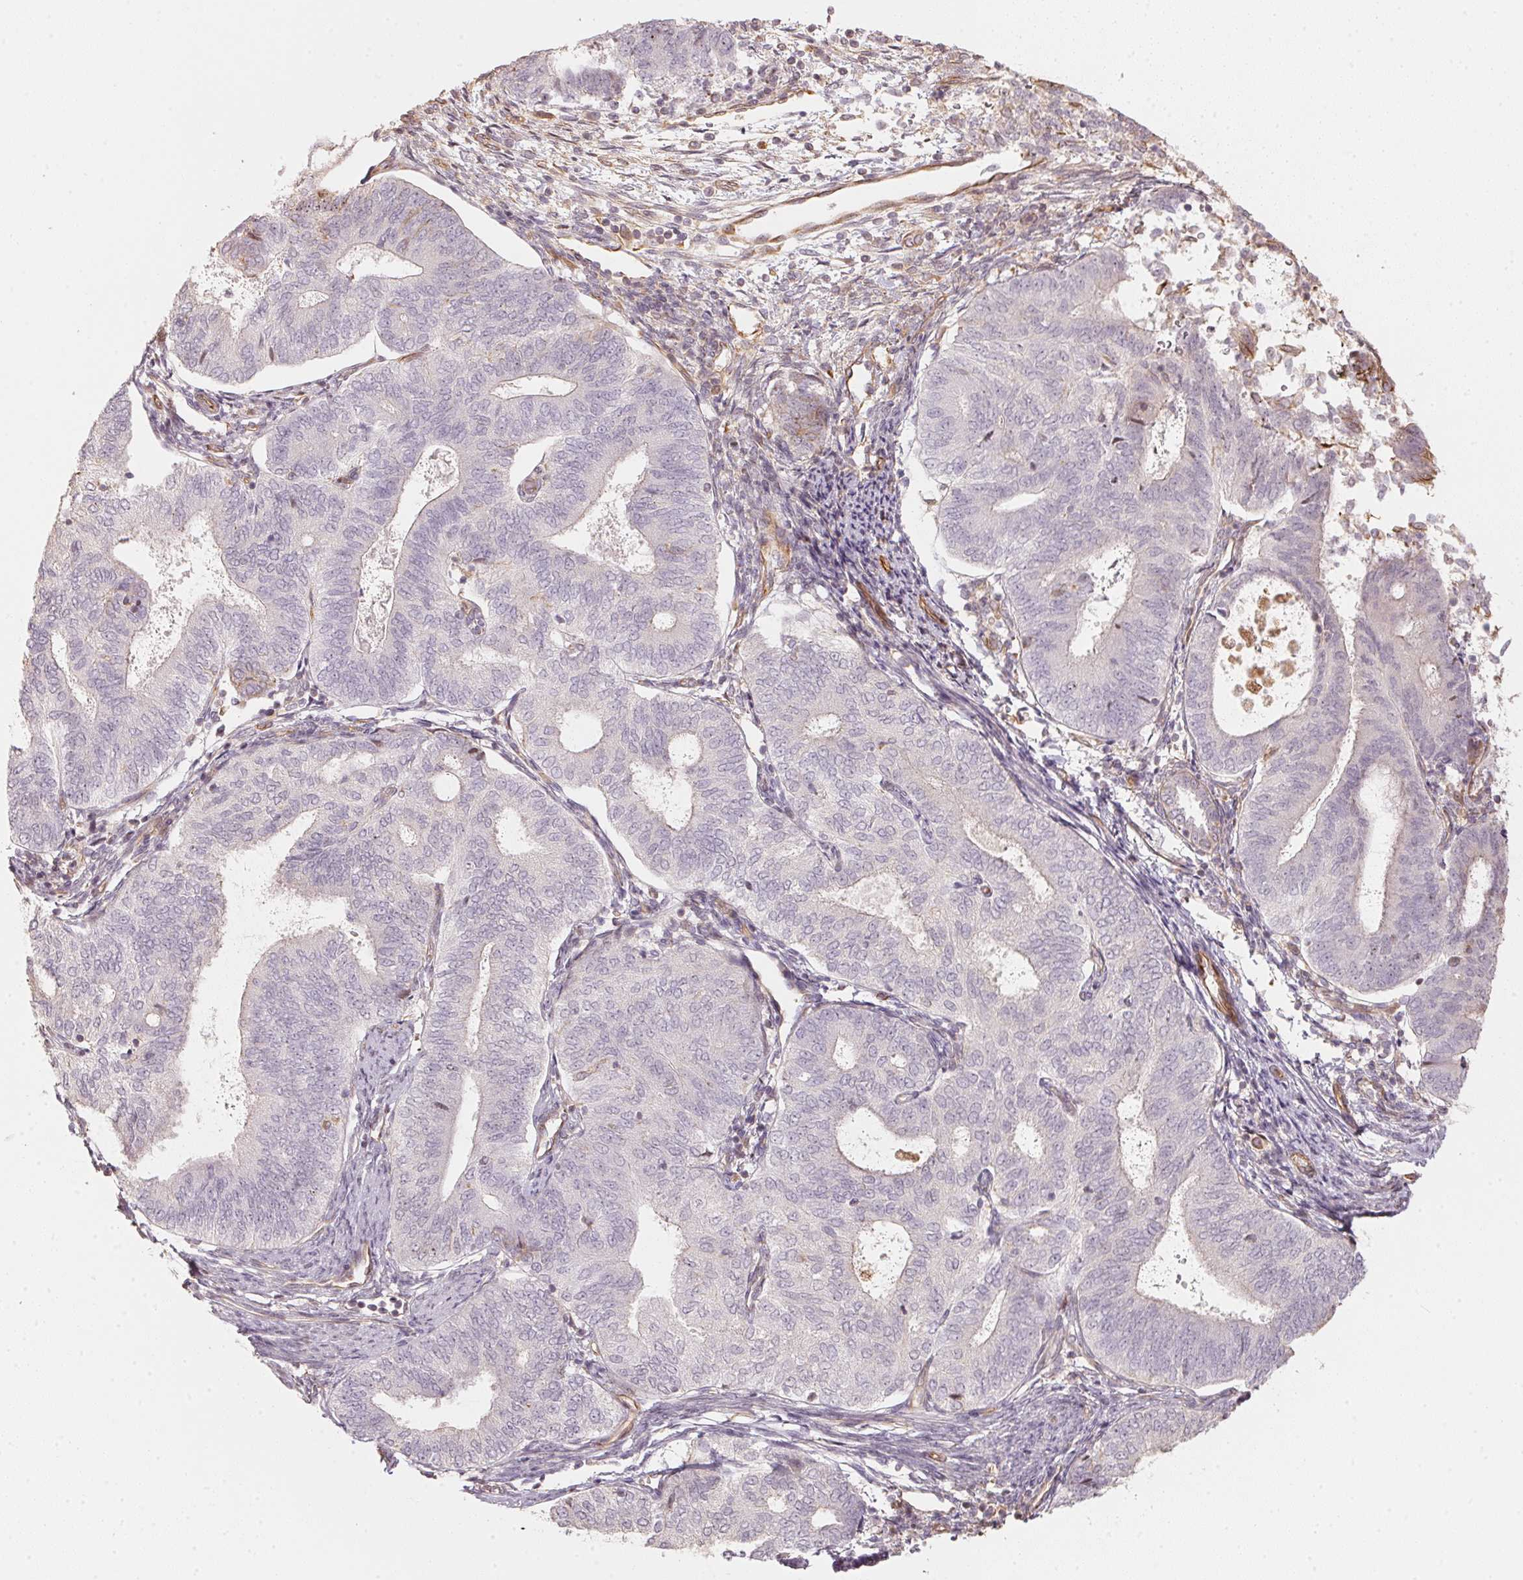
{"staining": {"intensity": "negative", "quantity": "none", "location": "none"}, "tissue": "endometrial cancer", "cell_type": "Tumor cells", "image_type": "cancer", "snomed": [{"axis": "morphology", "description": "Adenocarcinoma, NOS"}, {"axis": "topography", "description": "Endometrium"}], "caption": "Endometrial cancer (adenocarcinoma) stained for a protein using immunohistochemistry (IHC) reveals no positivity tumor cells.", "gene": "FOXR2", "patient": {"sex": "female", "age": 65}}